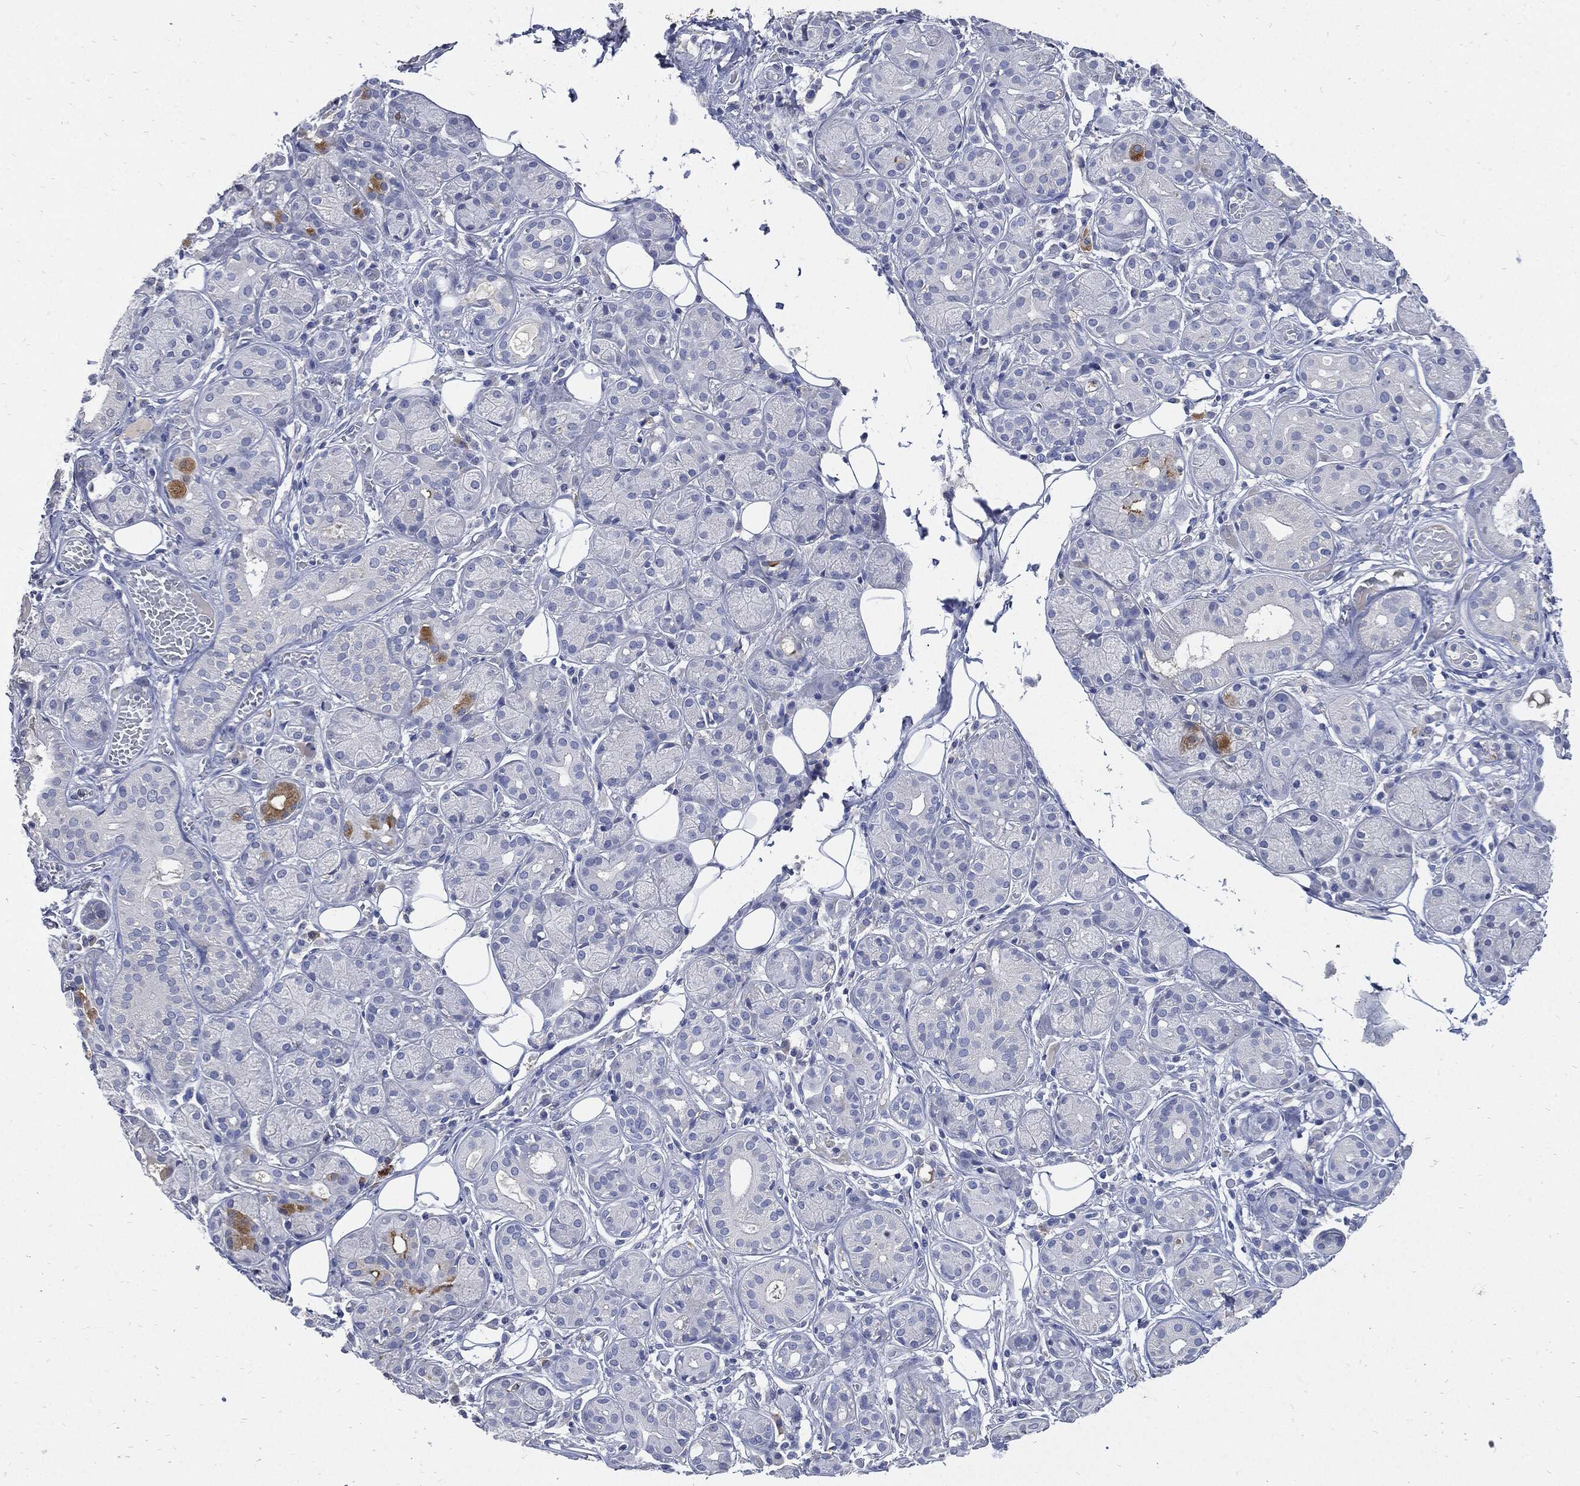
{"staining": {"intensity": "negative", "quantity": "none", "location": "none"}, "tissue": "salivary gland", "cell_type": "Glandular cells", "image_type": "normal", "snomed": [{"axis": "morphology", "description": "Normal tissue, NOS"}, {"axis": "topography", "description": "Salivary gland"}], "caption": "Immunohistochemistry (IHC) photomicrograph of unremarkable salivary gland: salivary gland stained with DAB shows no significant protein staining in glandular cells.", "gene": "CPE", "patient": {"sex": "male", "age": 71}}